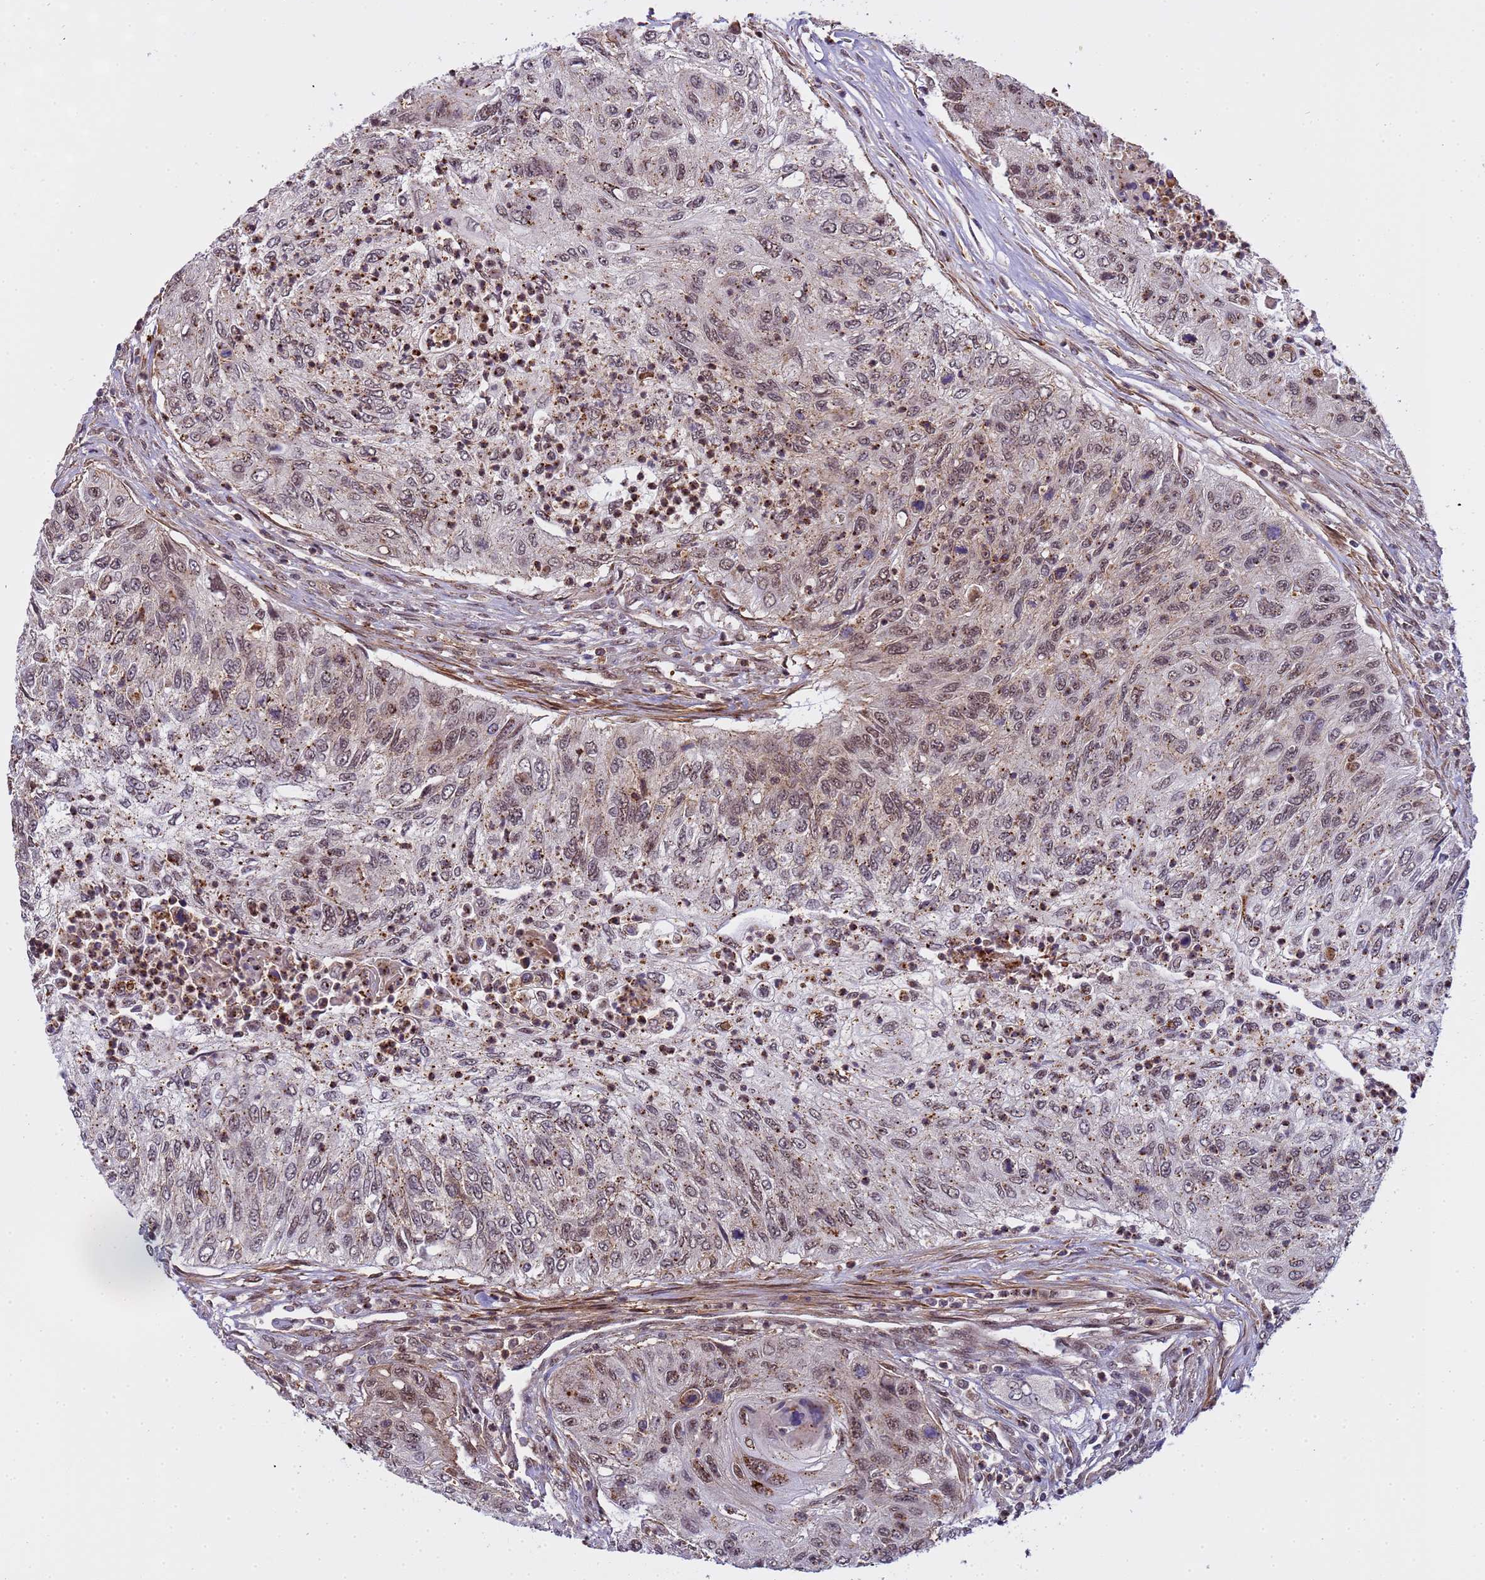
{"staining": {"intensity": "moderate", "quantity": "25%-75%", "location": "cytoplasmic/membranous,nuclear"}, "tissue": "urothelial cancer", "cell_type": "Tumor cells", "image_type": "cancer", "snomed": [{"axis": "morphology", "description": "Urothelial carcinoma, High grade"}, {"axis": "topography", "description": "Urinary bladder"}], "caption": "Tumor cells exhibit medium levels of moderate cytoplasmic/membranous and nuclear expression in about 25%-75% of cells in urothelial carcinoma (high-grade).", "gene": "EMC2", "patient": {"sex": "female", "age": 60}}